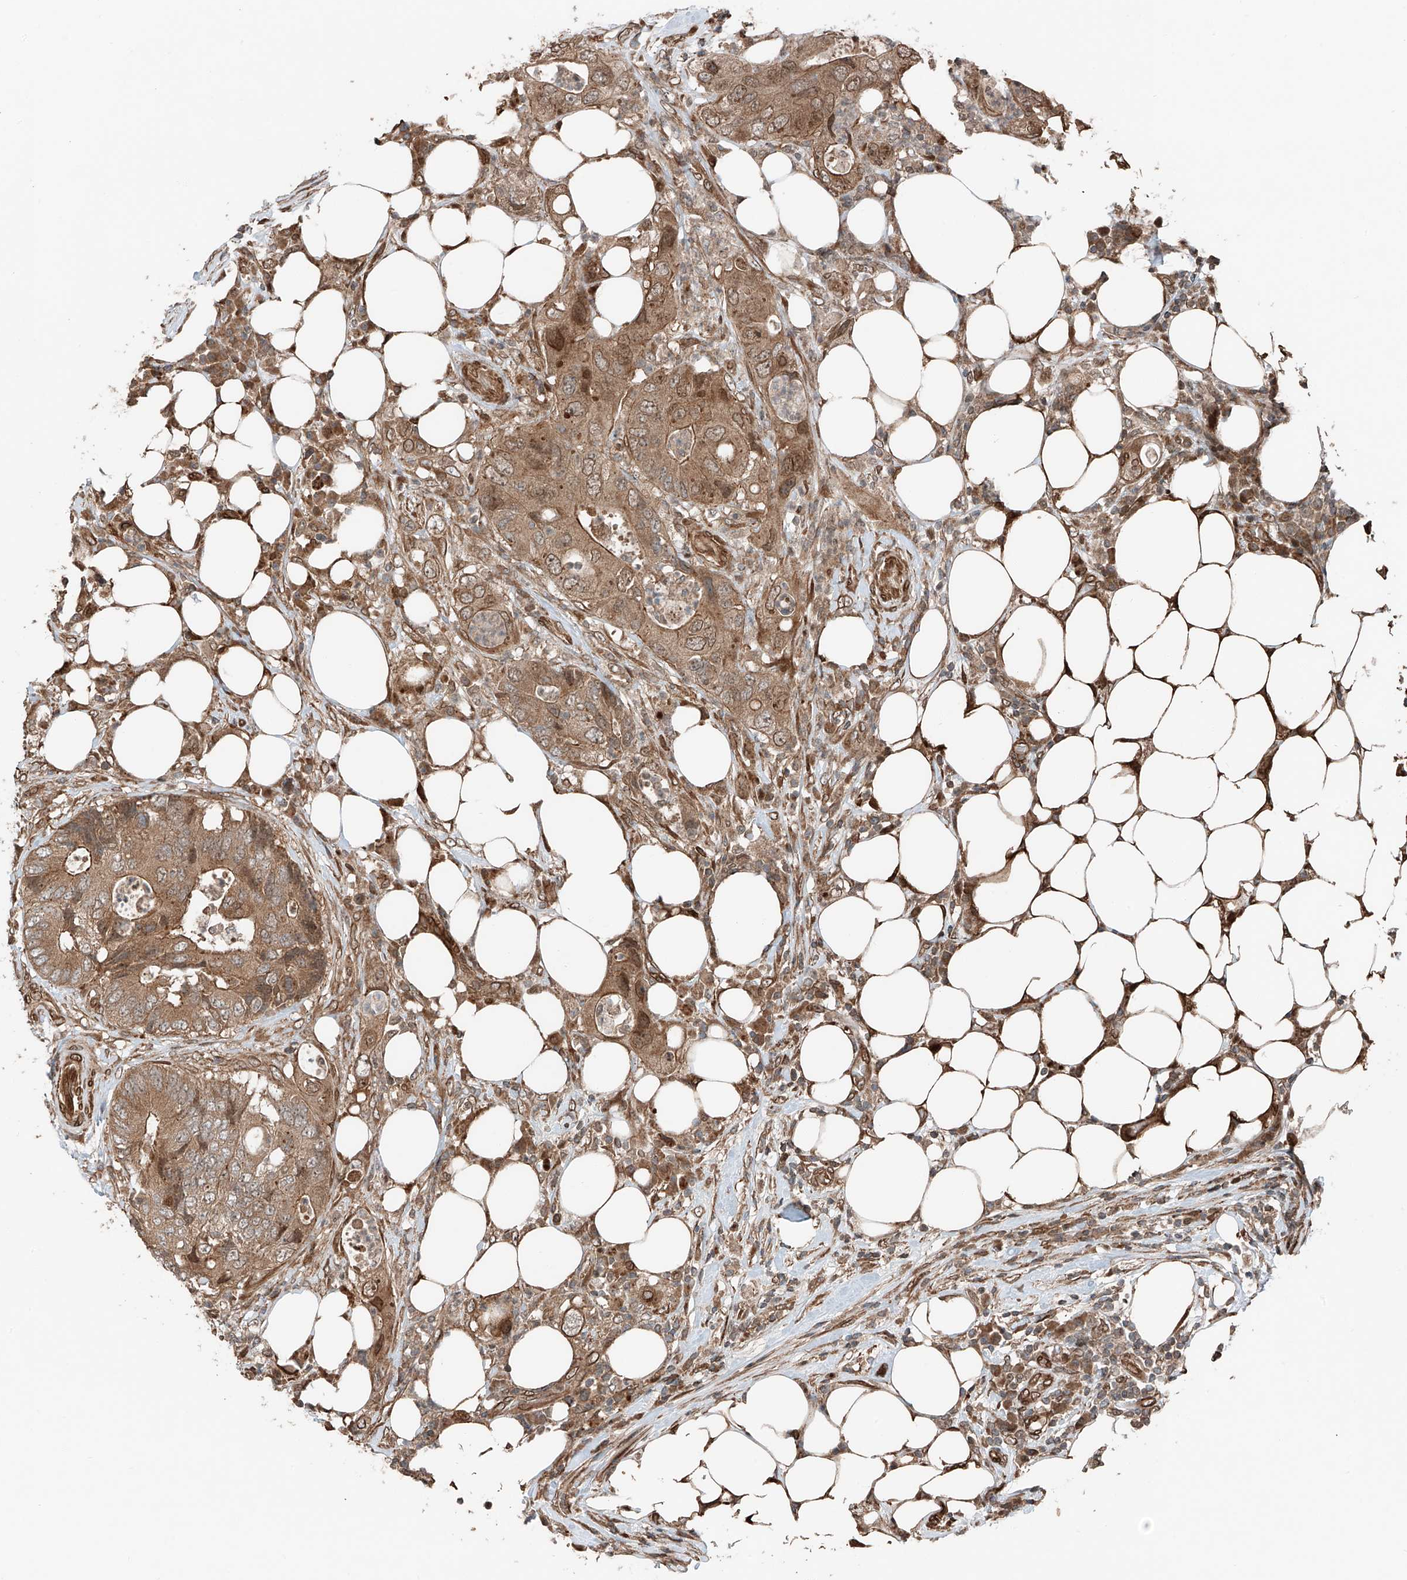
{"staining": {"intensity": "moderate", "quantity": ">75%", "location": "cytoplasmic/membranous"}, "tissue": "colorectal cancer", "cell_type": "Tumor cells", "image_type": "cancer", "snomed": [{"axis": "morphology", "description": "Adenocarcinoma, NOS"}, {"axis": "topography", "description": "Colon"}], "caption": "Tumor cells show moderate cytoplasmic/membranous staining in approximately >75% of cells in colorectal cancer. (Brightfield microscopy of DAB IHC at high magnification).", "gene": "CEP162", "patient": {"sex": "male", "age": 71}}